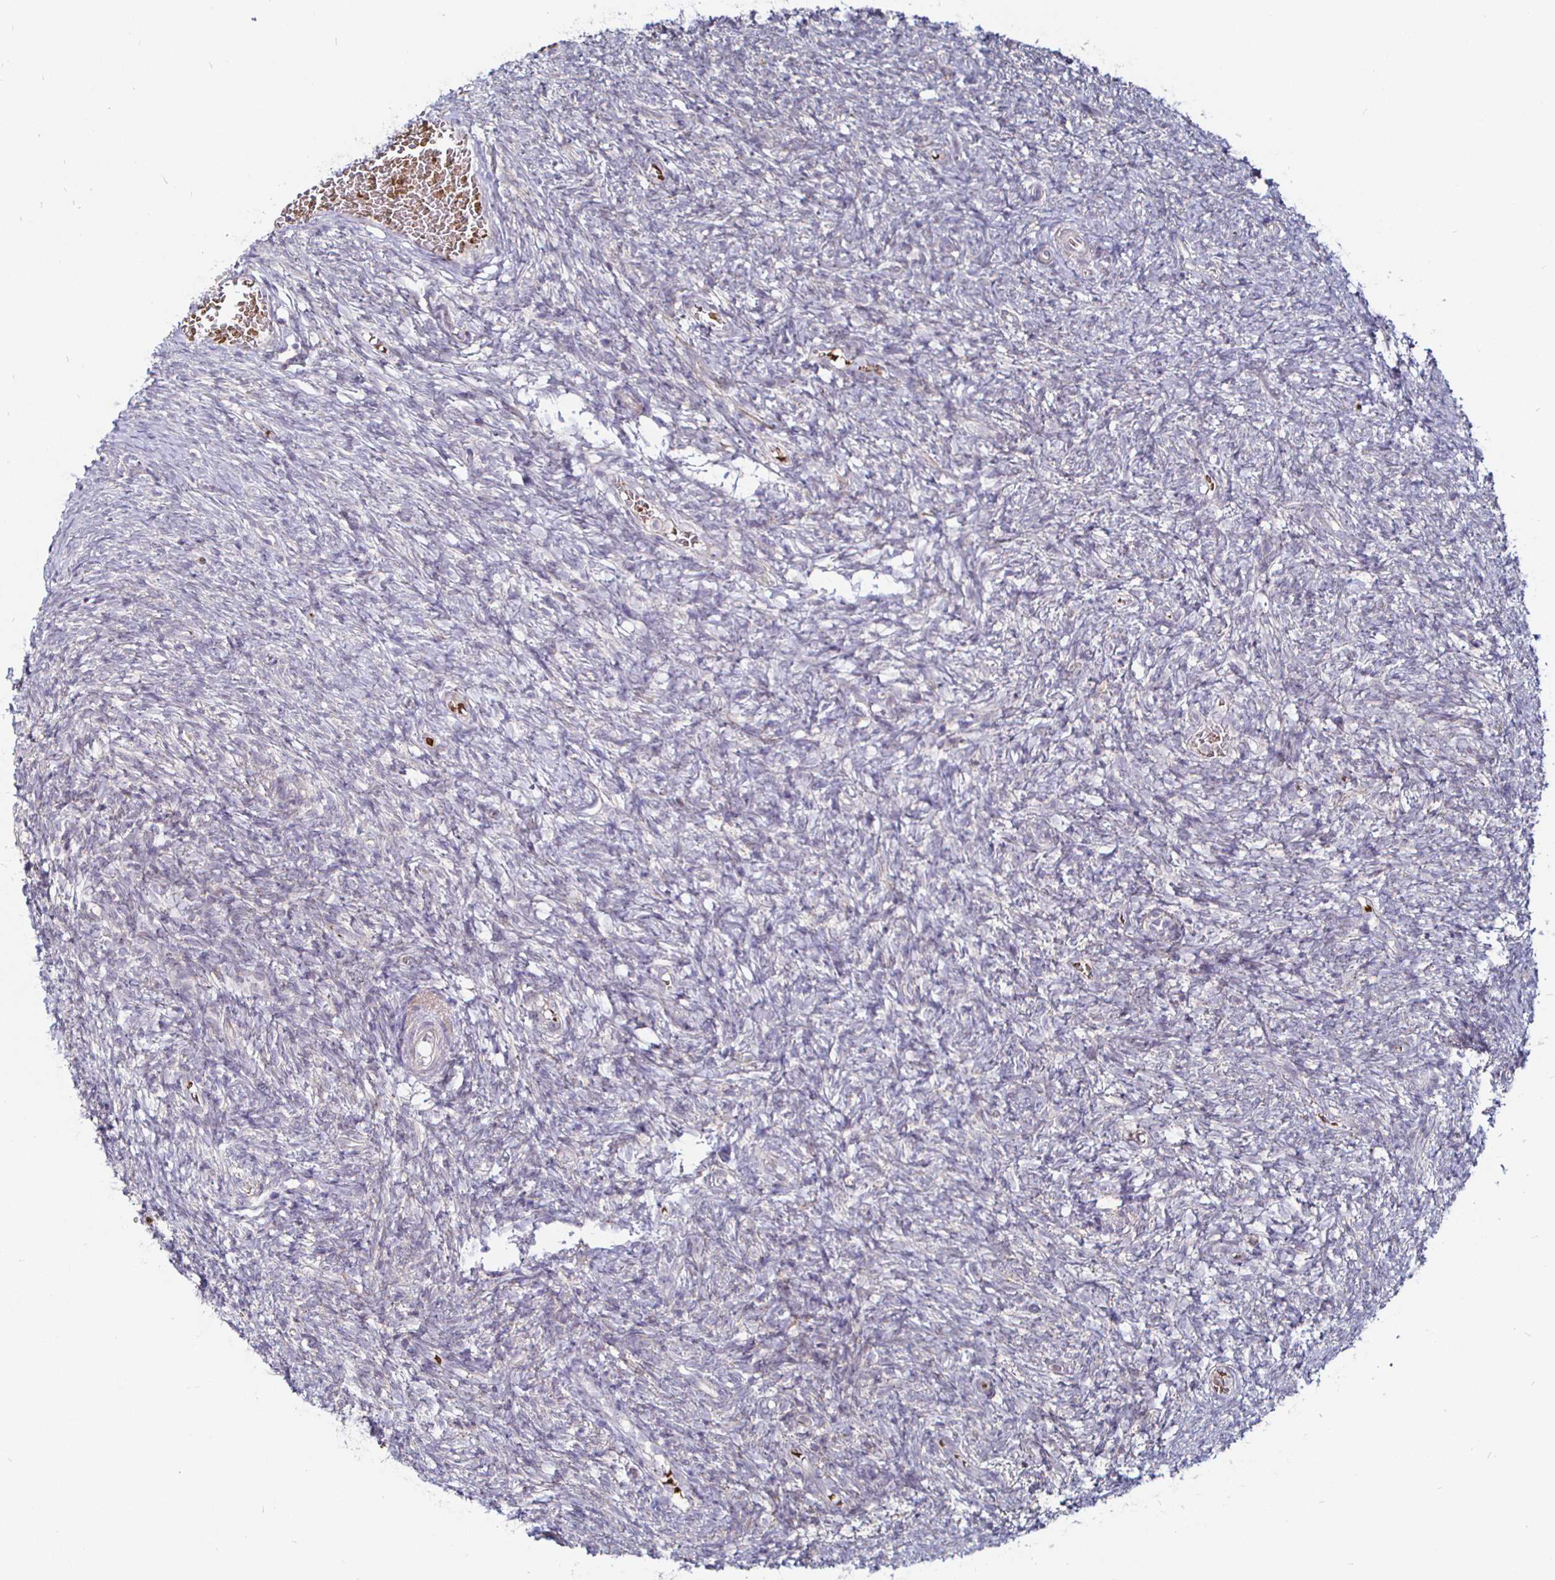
{"staining": {"intensity": "negative", "quantity": "none", "location": "none"}, "tissue": "ovary", "cell_type": "Ovarian stroma cells", "image_type": "normal", "snomed": [{"axis": "morphology", "description": "Normal tissue, NOS"}, {"axis": "topography", "description": "Ovary"}], "caption": "Histopathology image shows no protein positivity in ovarian stroma cells of normal ovary.", "gene": "ATG3", "patient": {"sex": "female", "age": 39}}